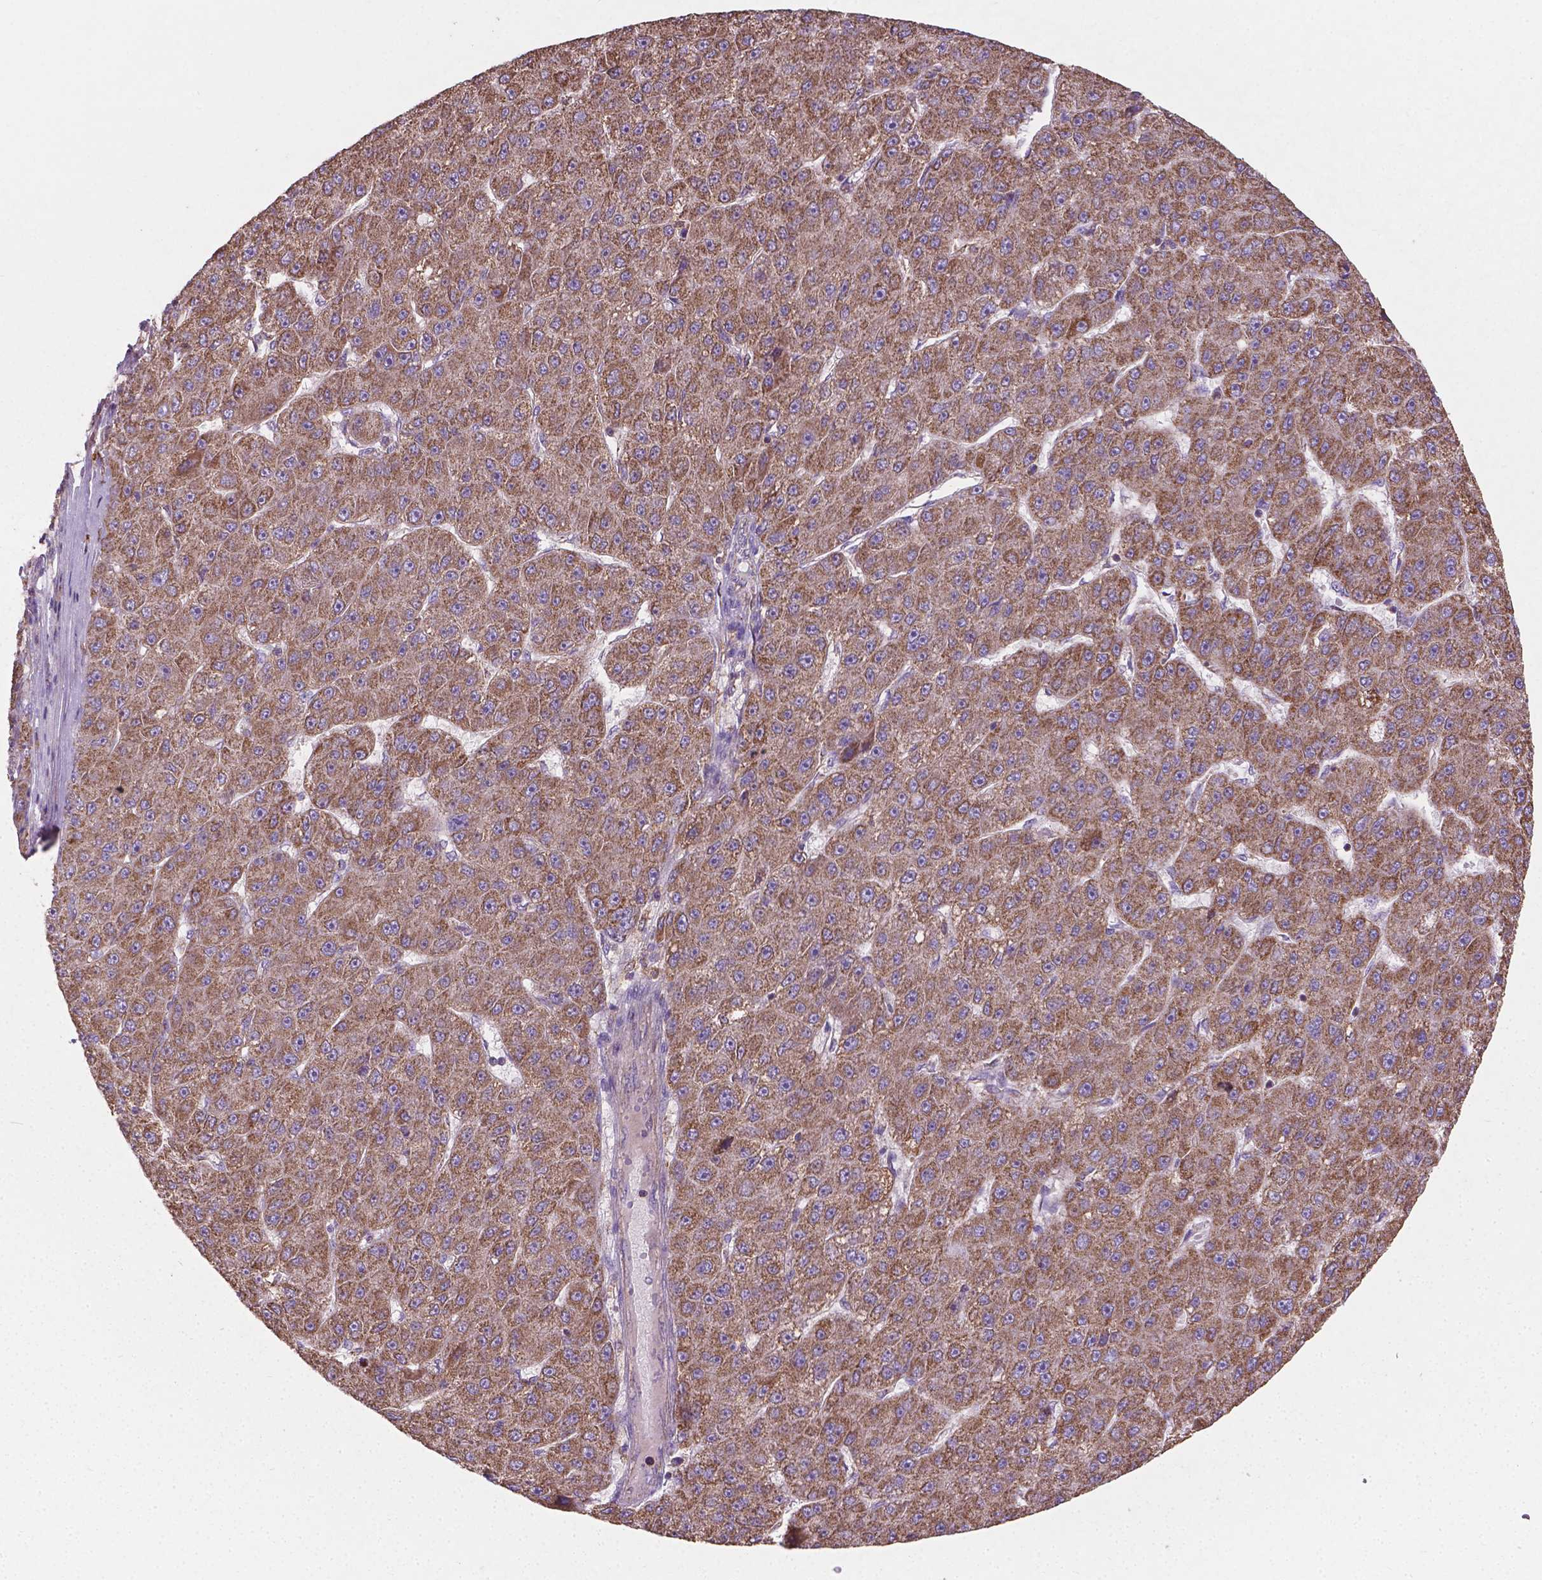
{"staining": {"intensity": "moderate", "quantity": ">75%", "location": "cytoplasmic/membranous"}, "tissue": "liver cancer", "cell_type": "Tumor cells", "image_type": "cancer", "snomed": [{"axis": "morphology", "description": "Carcinoma, Hepatocellular, NOS"}, {"axis": "topography", "description": "Liver"}], "caption": "Moderate cytoplasmic/membranous expression for a protein is appreciated in about >75% of tumor cells of liver cancer (hepatocellular carcinoma) using immunohistochemistry (IHC).", "gene": "TCAF1", "patient": {"sex": "male", "age": 67}}